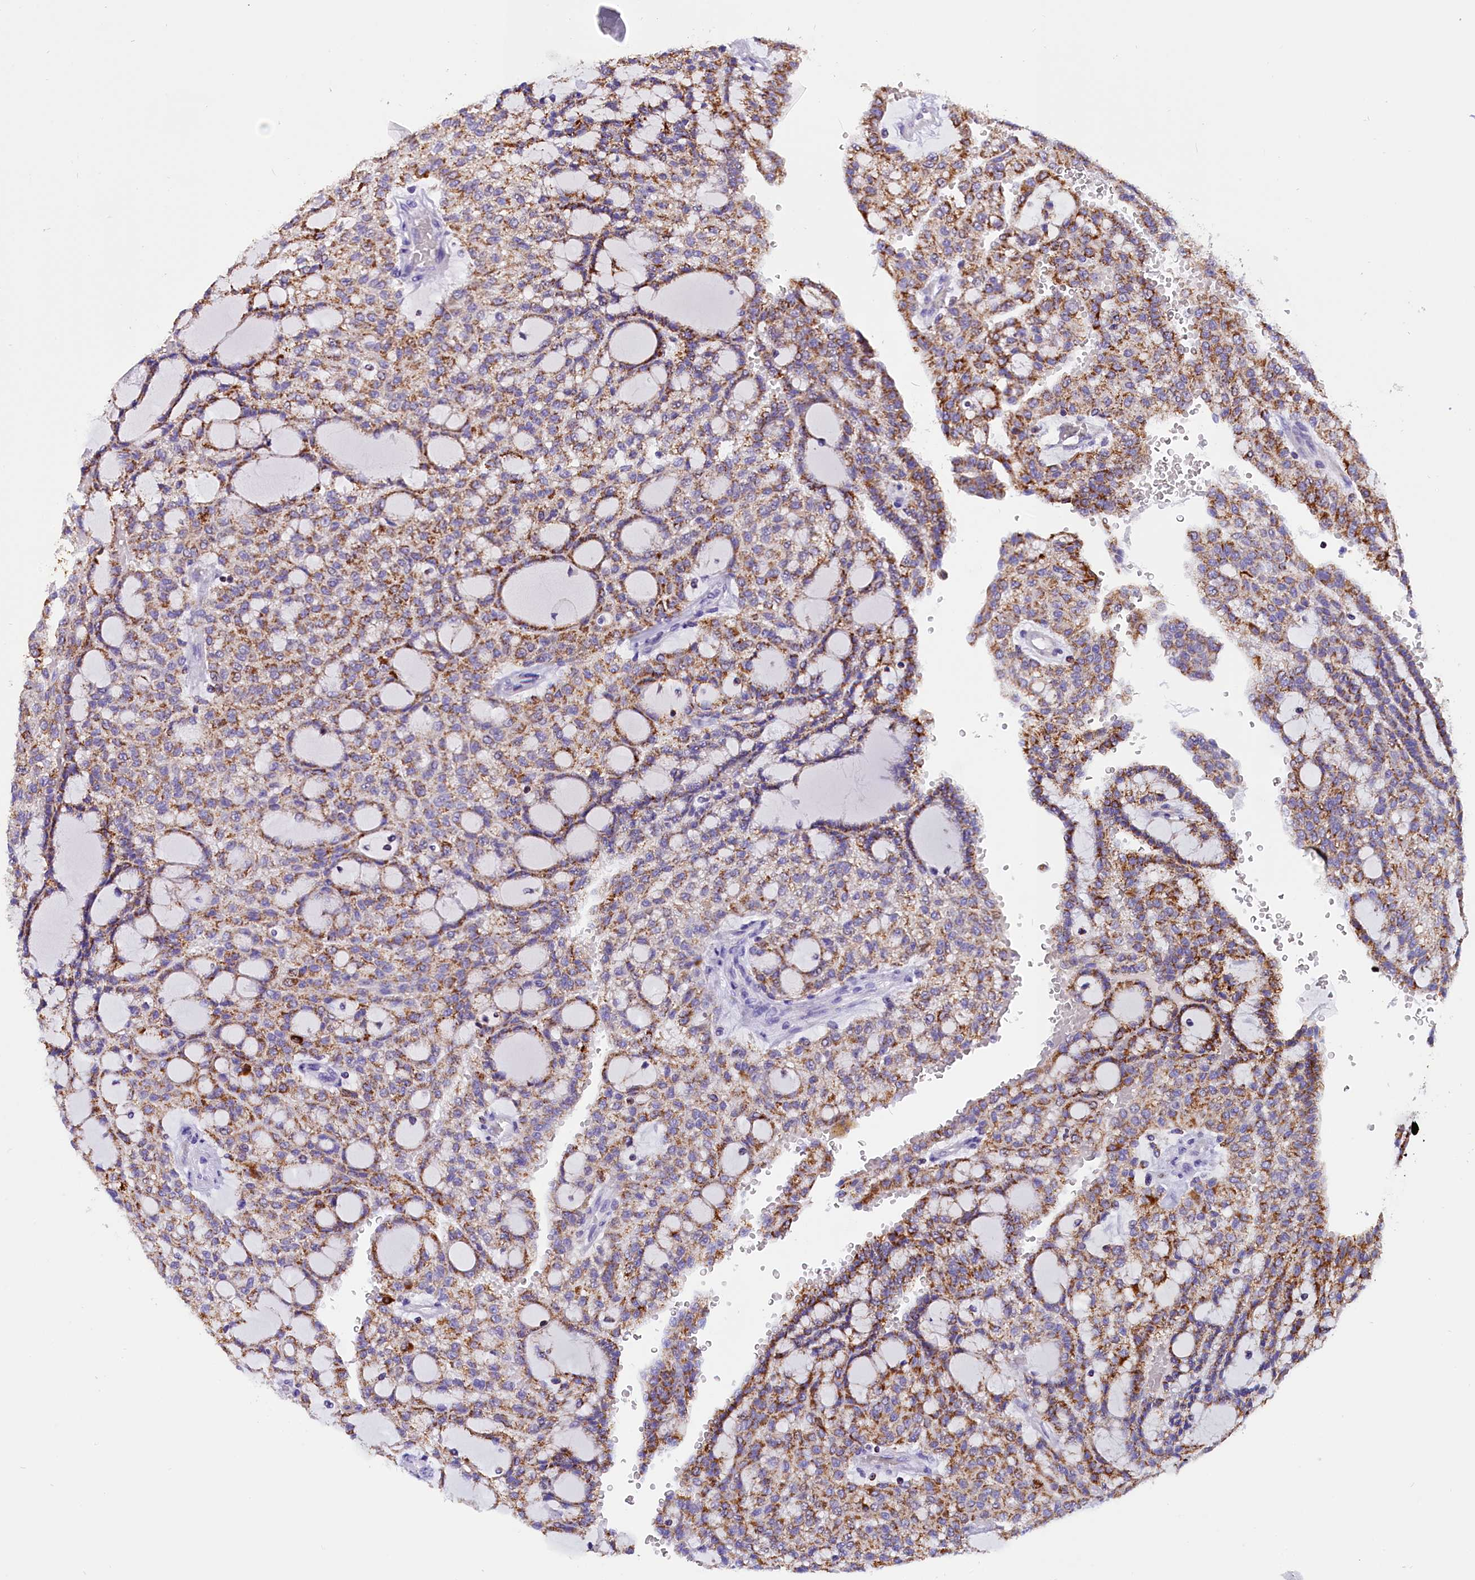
{"staining": {"intensity": "moderate", "quantity": ">75%", "location": "cytoplasmic/membranous"}, "tissue": "renal cancer", "cell_type": "Tumor cells", "image_type": "cancer", "snomed": [{"axis": "morphology", "description": "Adenocarcinoma, NOS"}, {"axis": "topography", "description": "Kidney"}], "caption": "Brown immunohistochemical staining in renal cancer (adenocarcinoma) reveals moderate cytoplasmic/membranous expression in about >75% of tumor cells.", "gene": "ABAT", "patient": {"sex": "male", "age": 63}}